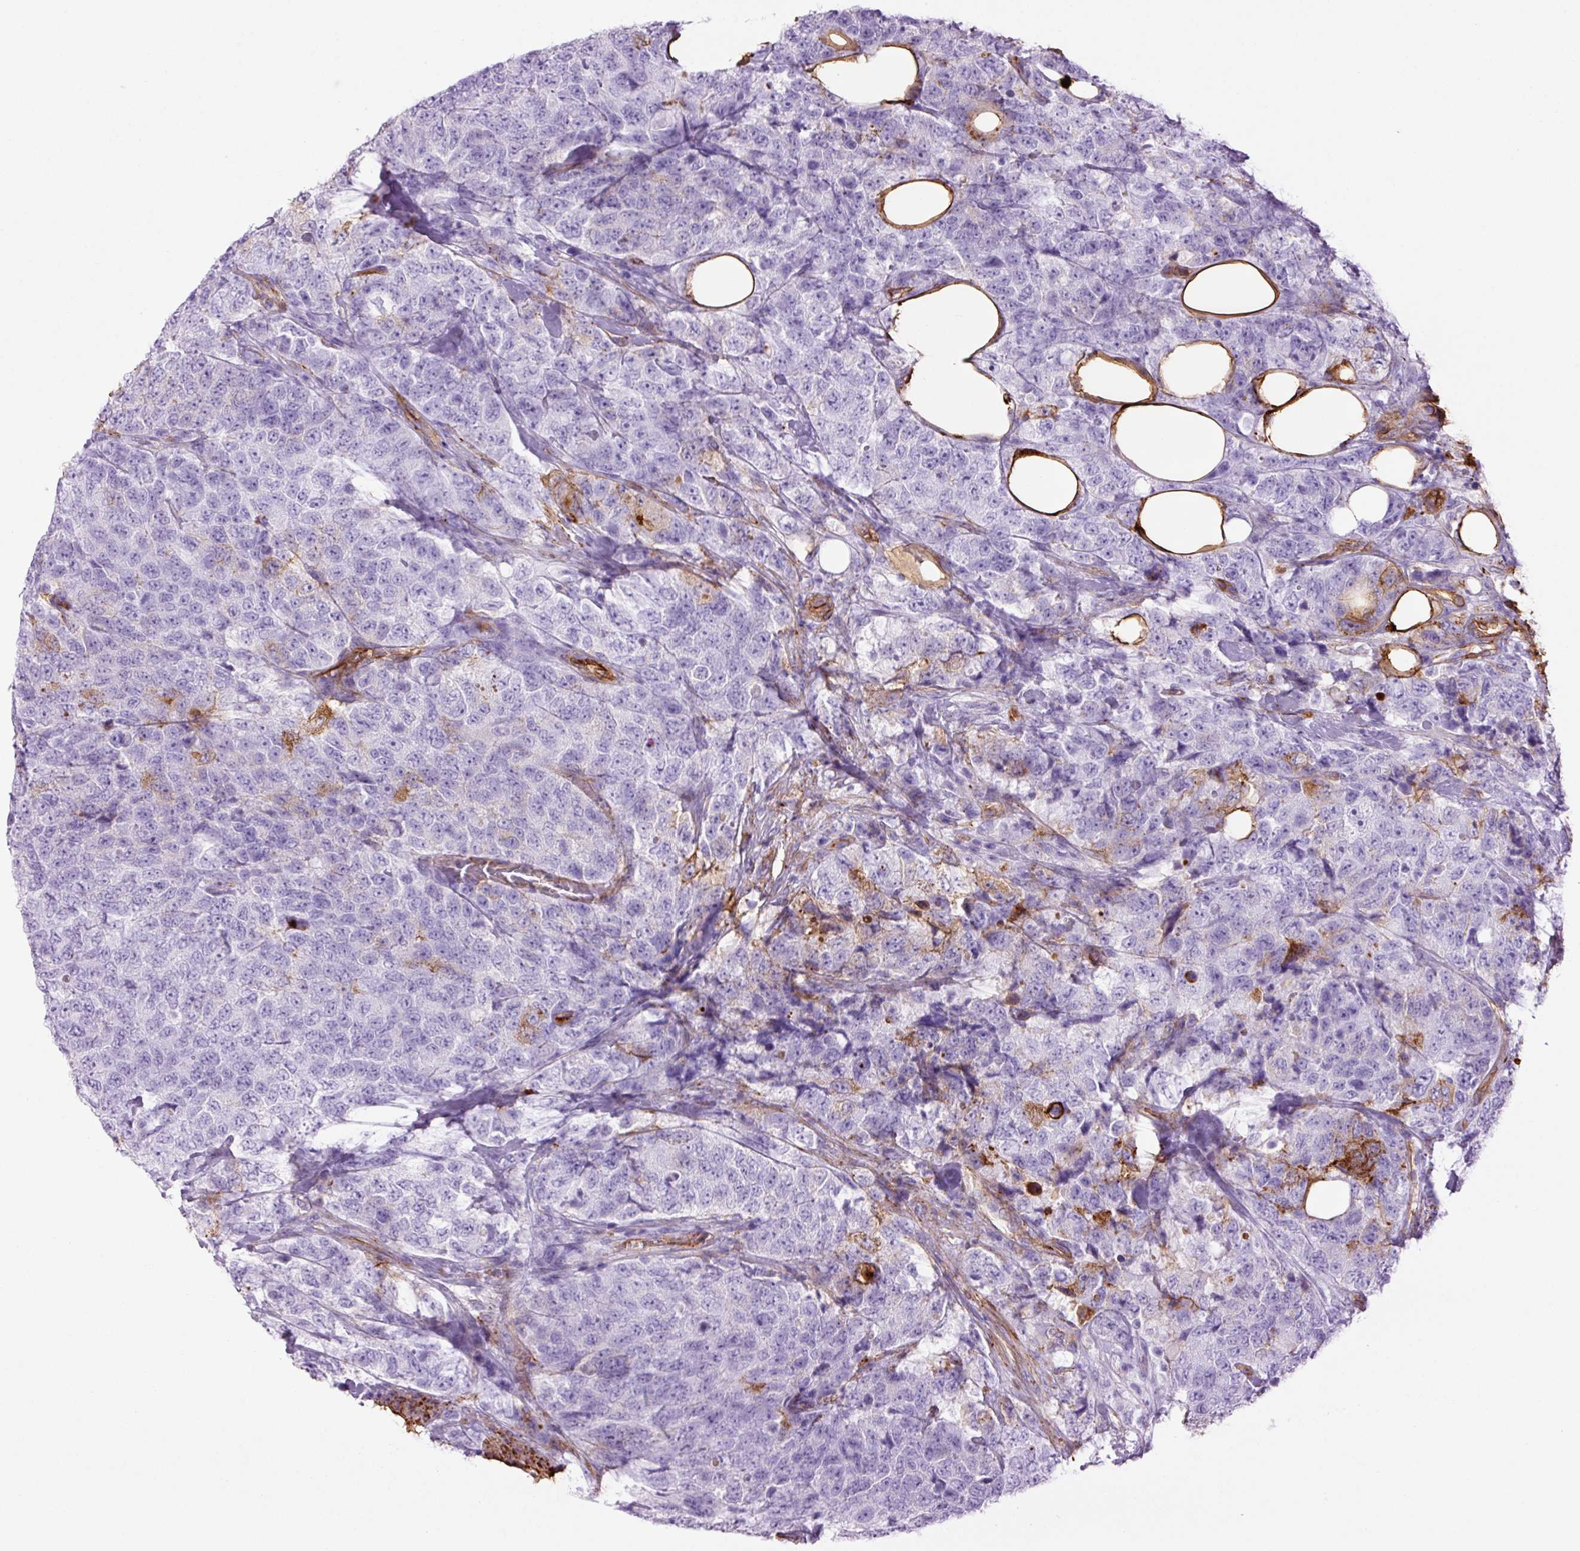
{"staining": {"intensity": "moderate", "quantity": "<25%", "location": "cytoplasmic/membranous"}, "tissue": "urothelial cancer", "cell_type": "Tumor cells", "image_type": "cancer", "snomed": [{"axis": "morphology", "description": "Urothelial carcinoma, High grade"}, {"axis": "topography", "description": "Urinary bladder"}], "caption": "DAB immunohistochemical staining of human urothelial carcinoma (high-grade) reveals moderate cytoplasmic/membranous protein staining in about <25% of tumor cells.", "gene": "CAV1", "patient": {"sex": "female", "age": 78}}